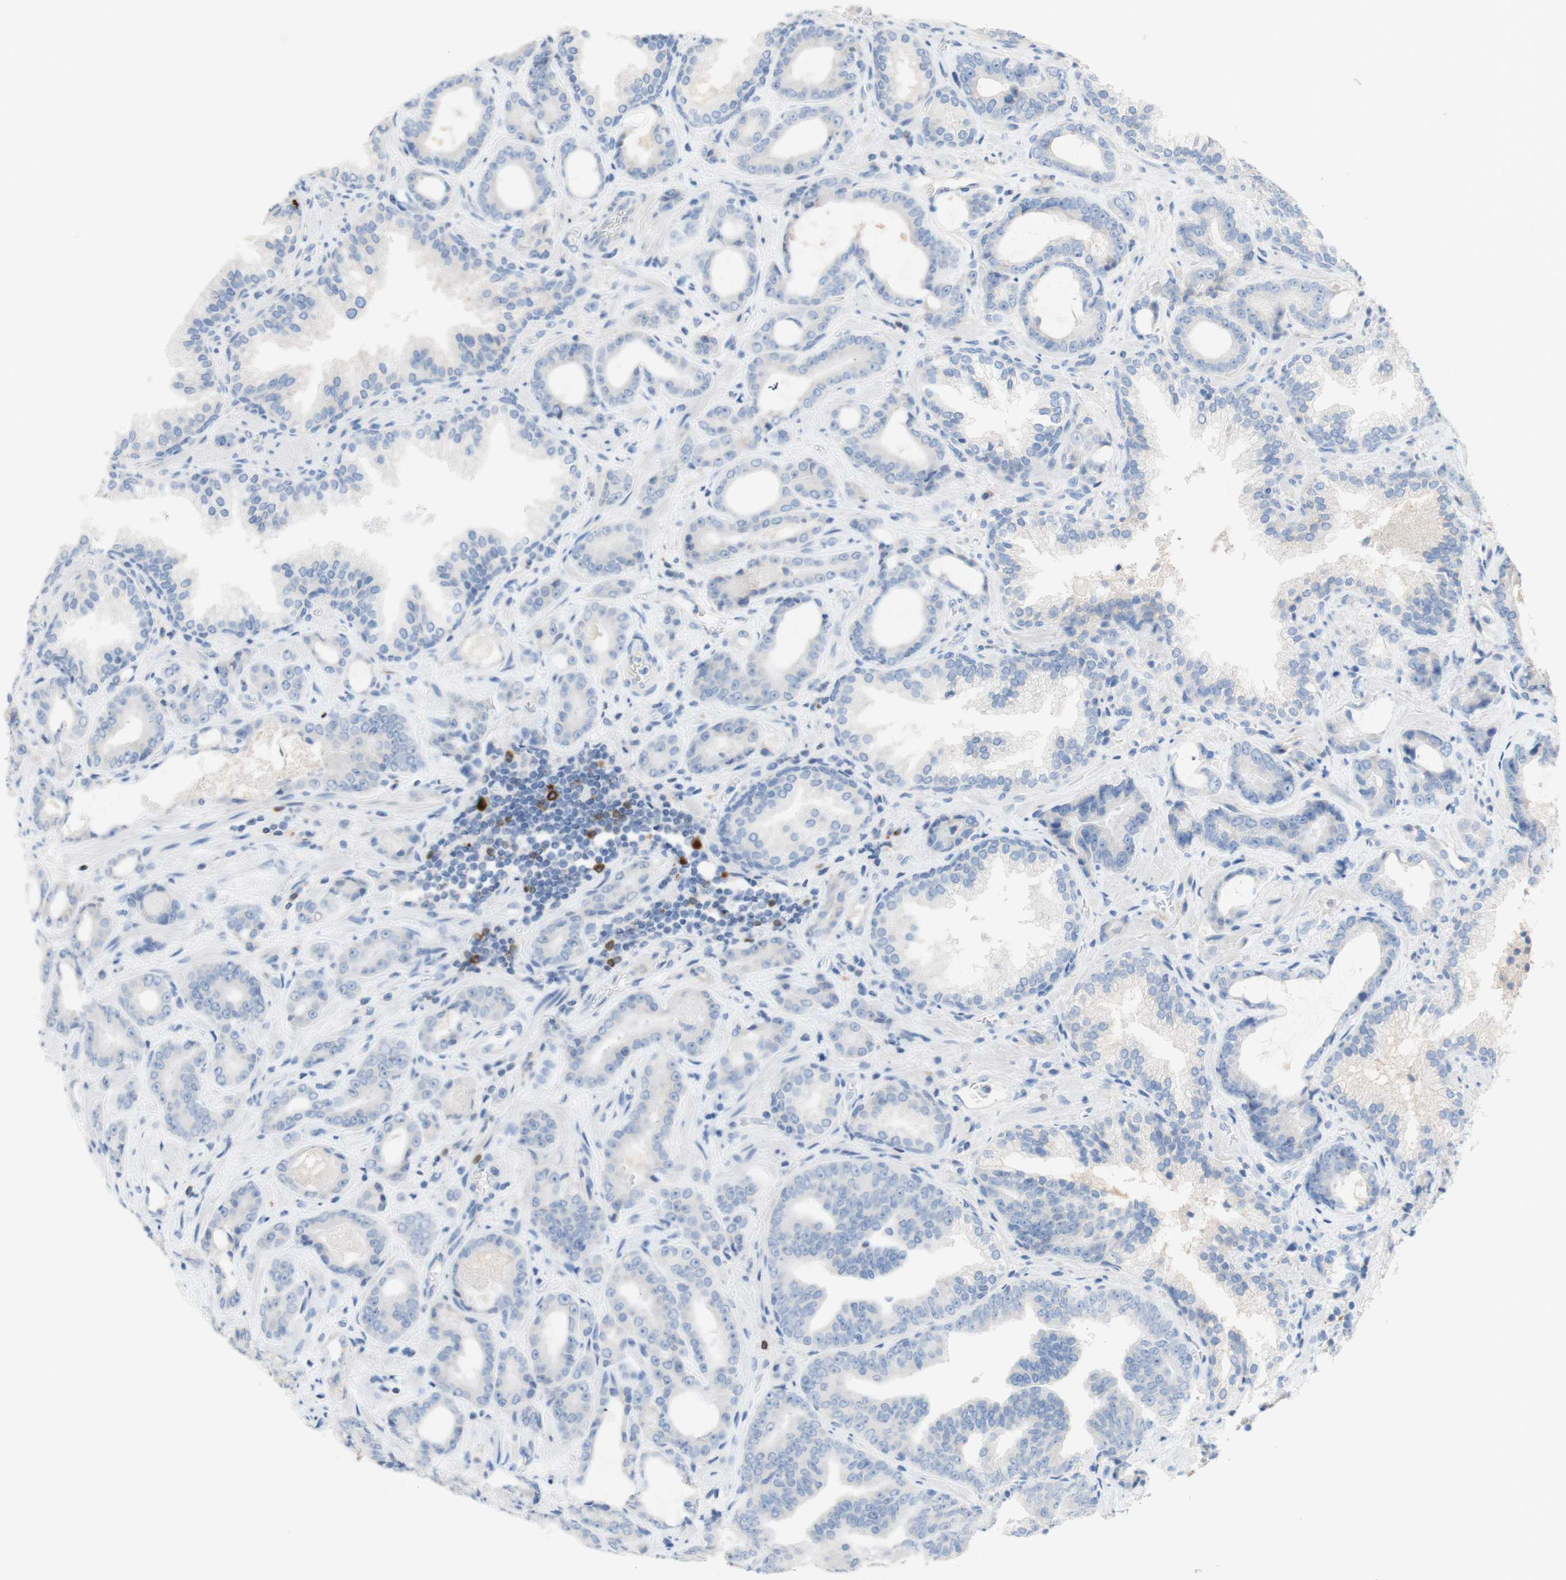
{"staining": {"intensity": "negative", "quantity": "none", "location": "none"}, "tissue": "prostate cancer", "cell_type": "Tumor cells", "image_type": "cancer", "snomed": [{"axis": "morphology", "description": "Adenocarcinoma, Low grade"}, {"axis": "topography", "description": "Prostate"}], "caption": "This is an immunohistochemistry (IHC) histopathology image of human prostate cancer (adenocarcinoma (low-grade)). There is no positivity in tumor cells.", "gene": "PACSIN1", "patient": {"sex": "male", "age": 60}}